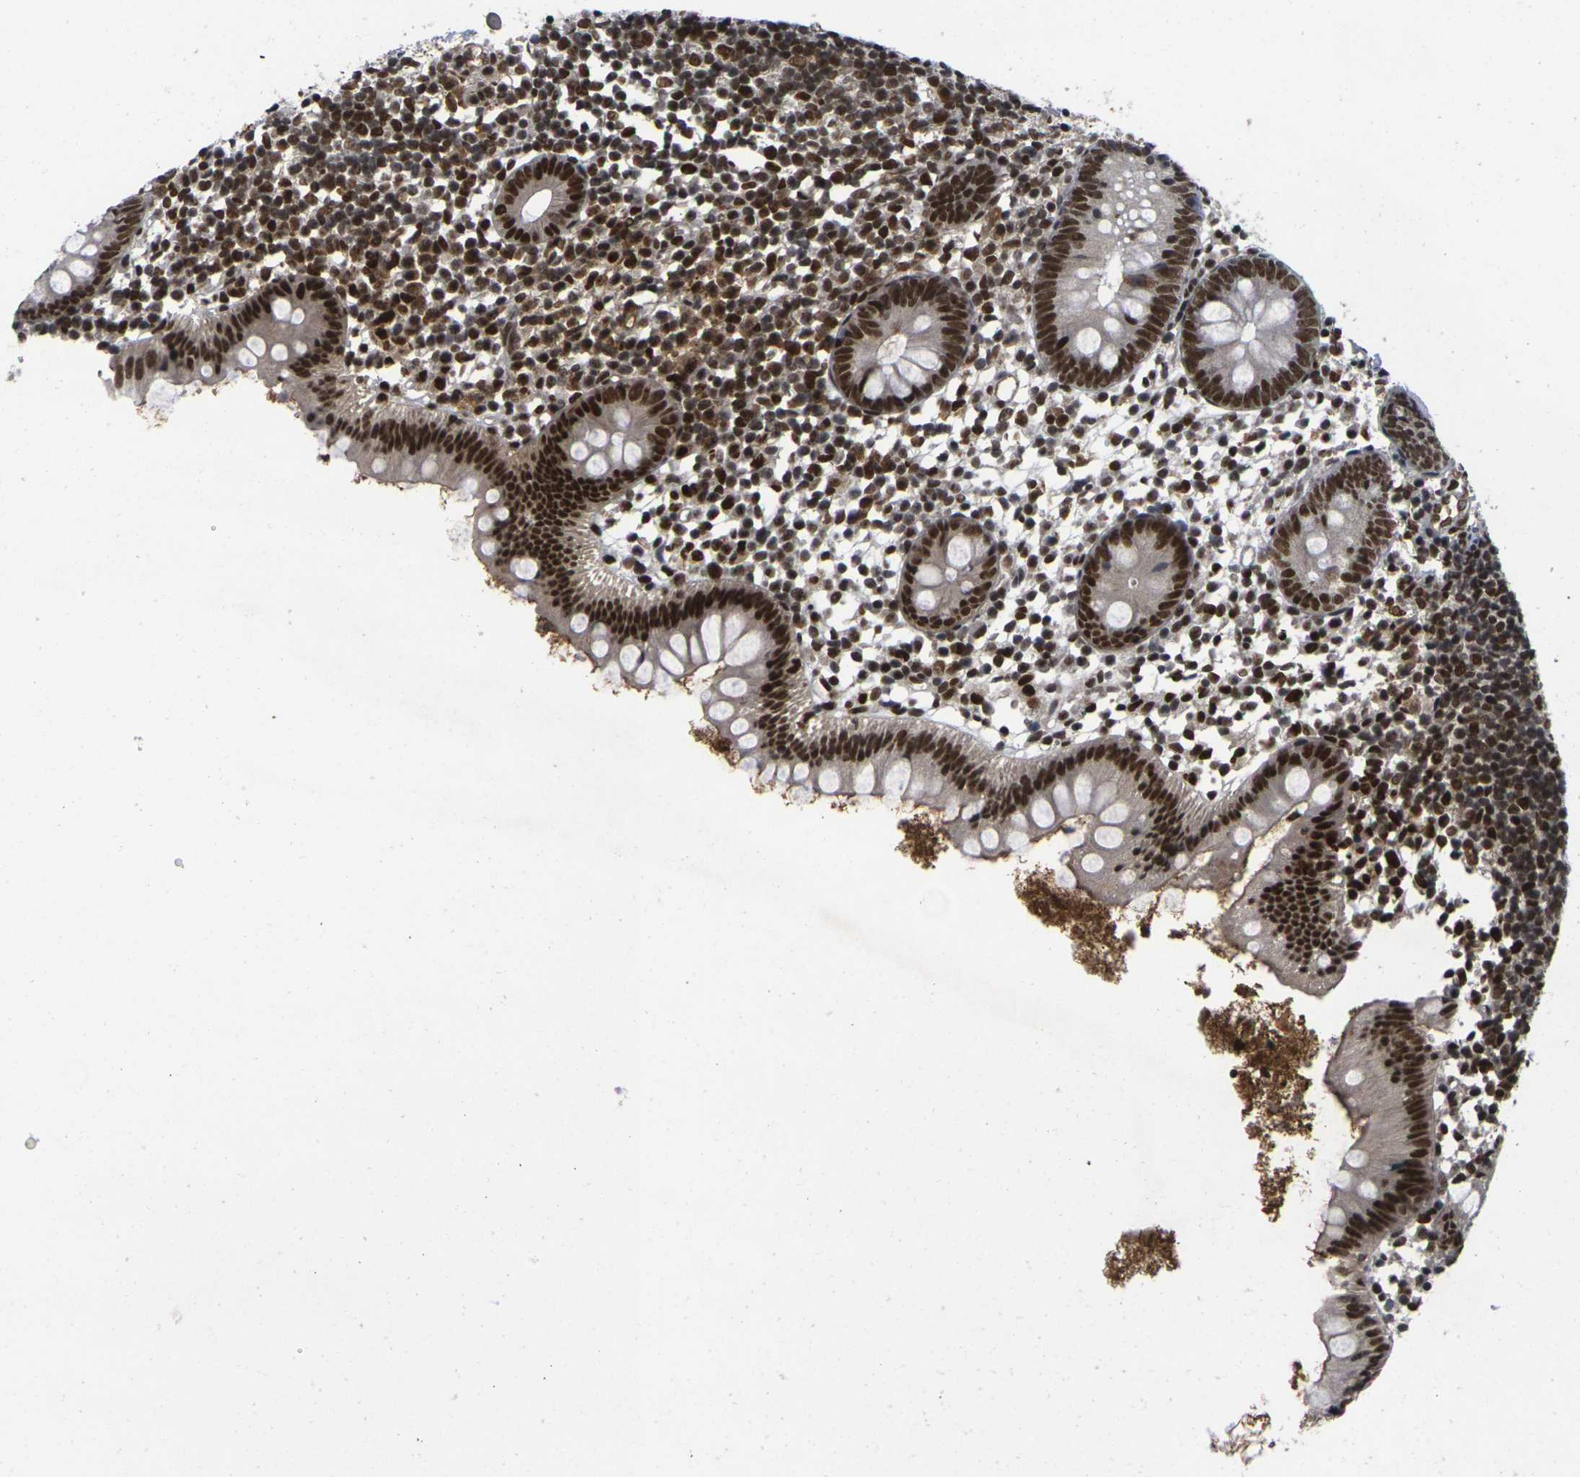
{"staining": {"intensity": "strong", "quantity": ">75%", "location": "nuclear"}, "tissue": "appendix", "cell_type": "Glandular cells", "image_type": "normal", "snomed": [{"axis": "morphology", "description": "Normal tissue, NOS"}, {"axis": "topography", "description": "Appendix"}], "caption": "Protein staining of benign appendix displays strong nuclear staining in approximately >75% of glandular cells.", "gene": "GTF2E1", "patient": {"sex": "female", "age": 20}}